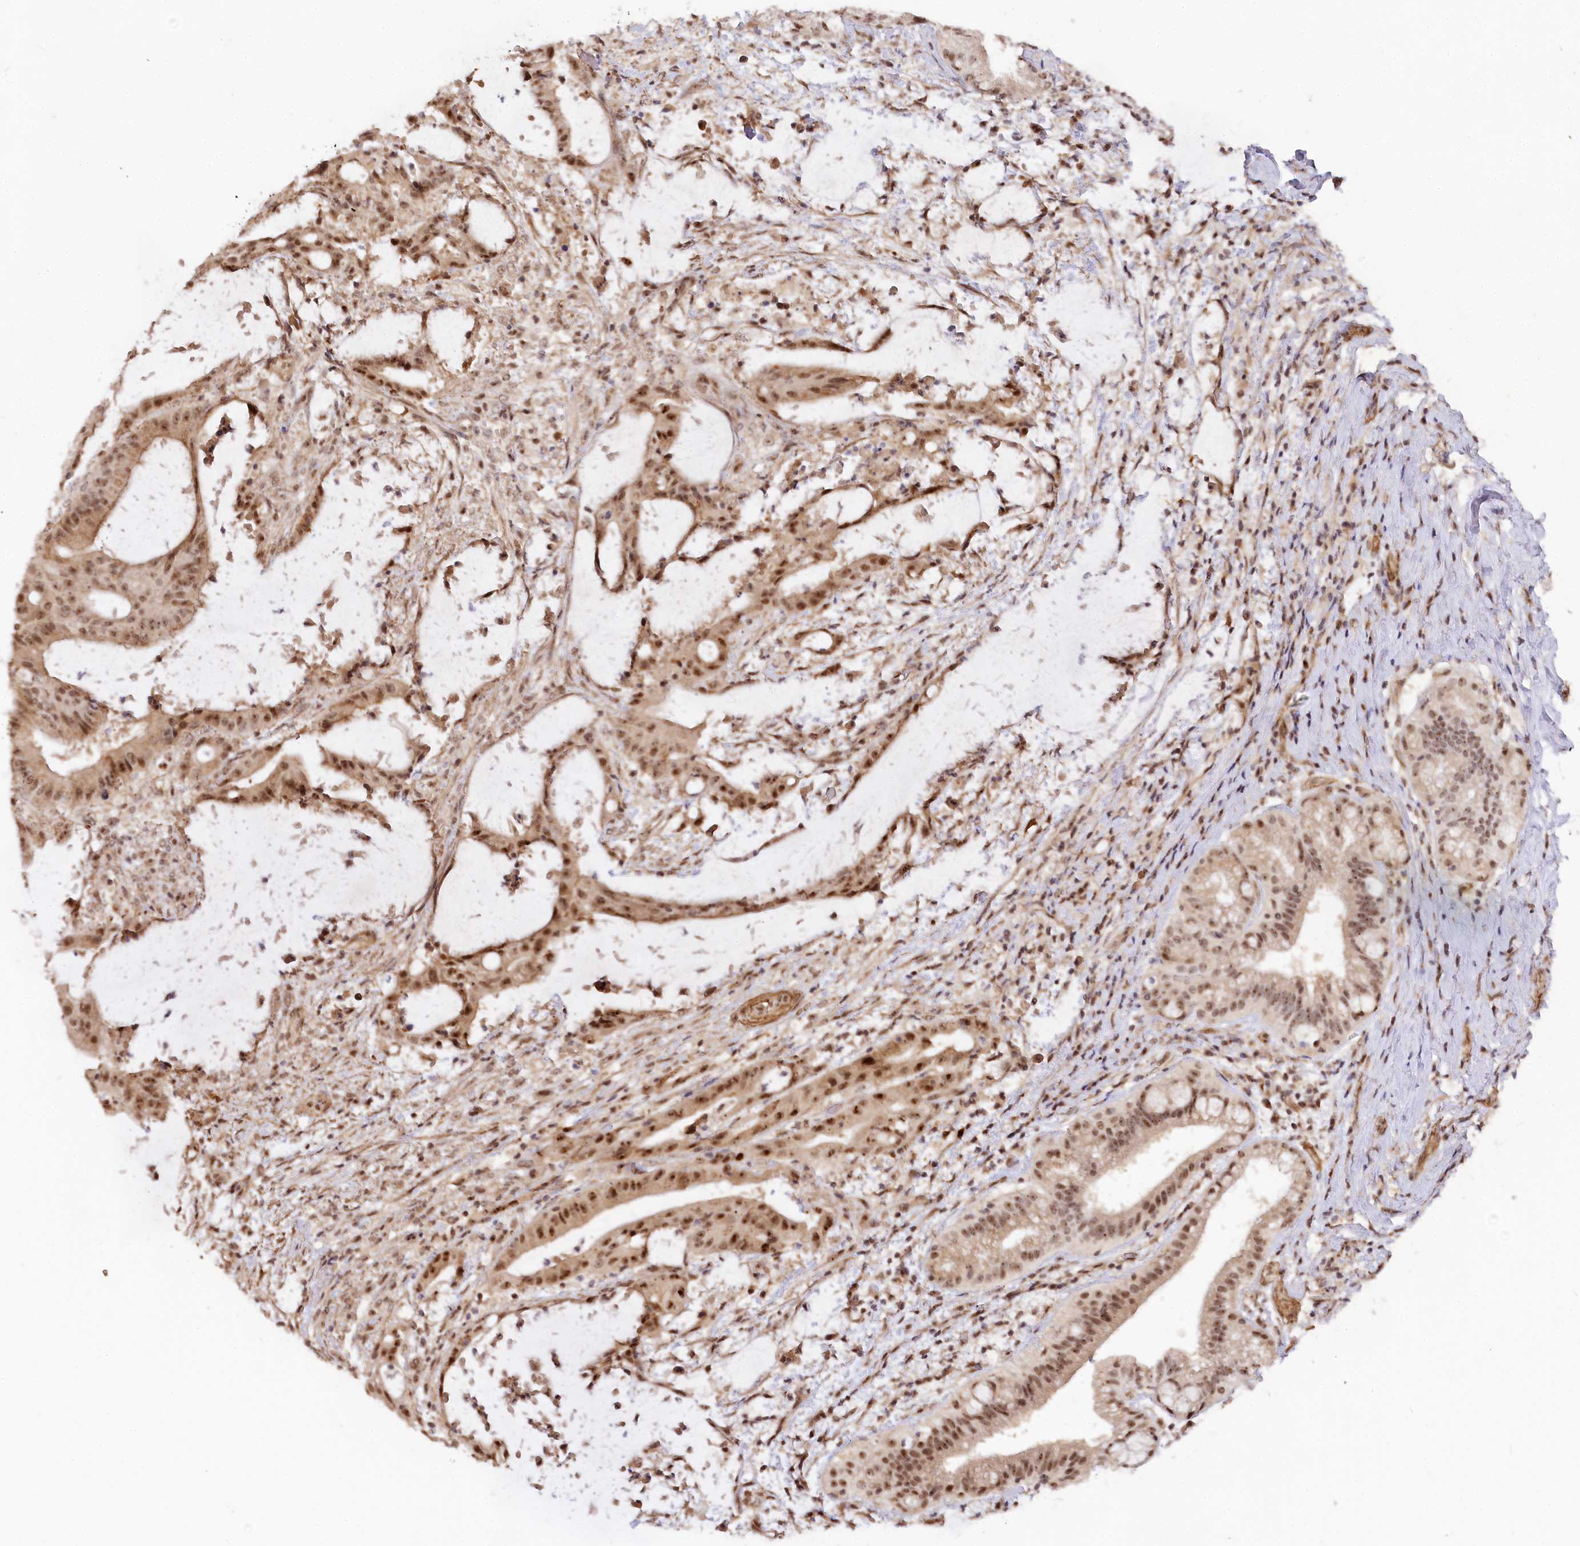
{"staining": {"intensity": "strong", "quantity": "25%-75%", "location": "cytoplasmic/membranous,nuclear"}, "tissue": "liver cancer", "cell_type": "Tumor cells", "image_type": "cancer", "snomed": [{"axis": "morphology", "description": "Normal tissue, NOS"}, {"axis": "morphology", "description": "Cholangiocarcinoma"}, {"axis": "topography", "description": "Liver"}, {"axis": "topography", "description": "Peripheral nerve tissue"}], "caption": "Protein expression analysis of human liver cancer reveals strong cytoplasmic/membranous and nuclear positivity in approximately 25%-75% of tumor cells.", "gene": "GNL3L", "patient": {"sex": "female", "age": 73}}